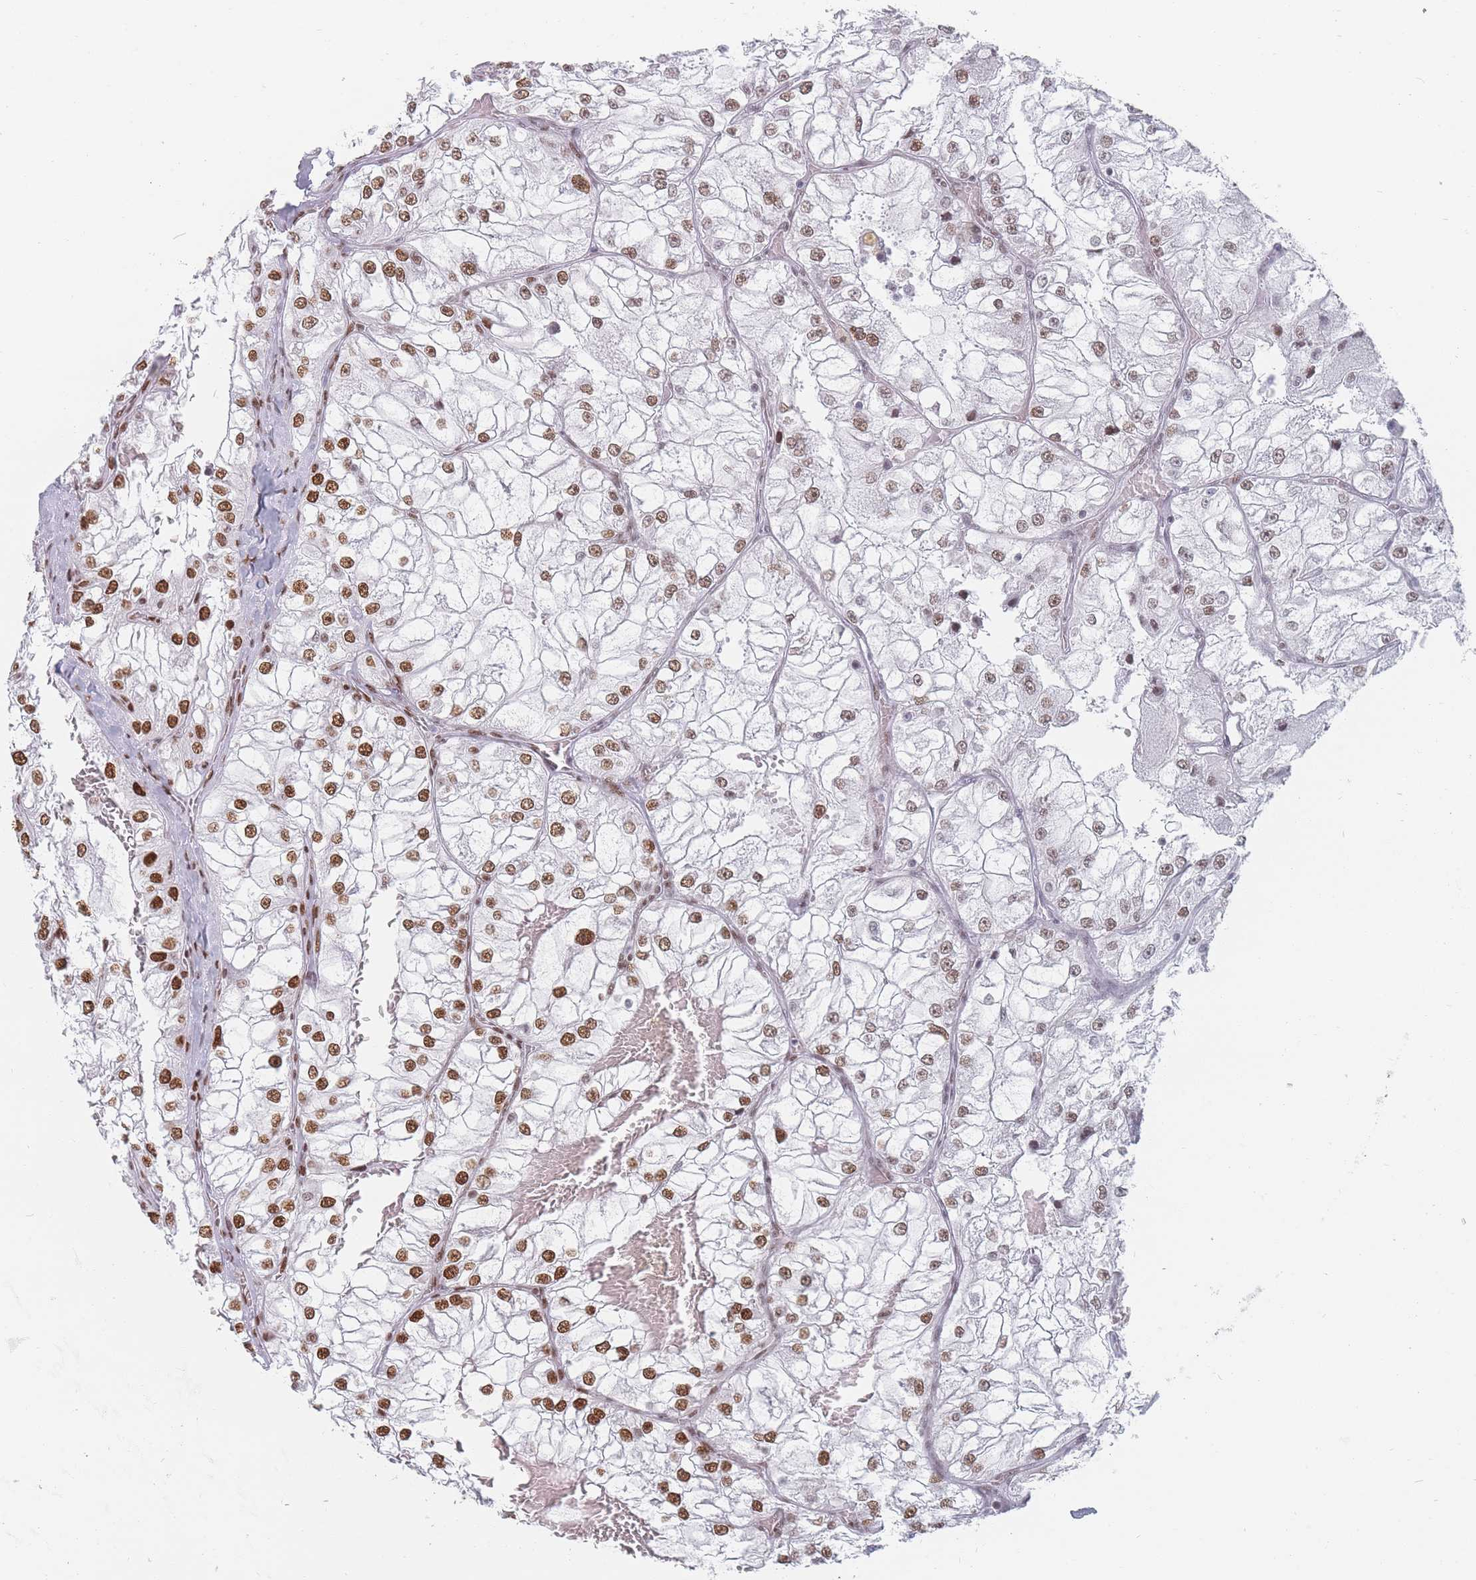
{"staining": {"intensity": "strong", "quantity": ">75%", "location": "nuclear"}, "tissue": "renal cancer", "cell_type": "Tumor cells", "image_type": "cancer", "snomed": [{"axis": "morphology", "description": "Adenocarcinoma, NOS"}, {"axis": "topography", "description": "Kidney"}], "caption": "Renal cancer stained with immunohistochemistry displays strong nuclear expression in about >75% of tumor cells.", "gene": "SAFB2", "patient": {"sex": "female", "age": 72}}